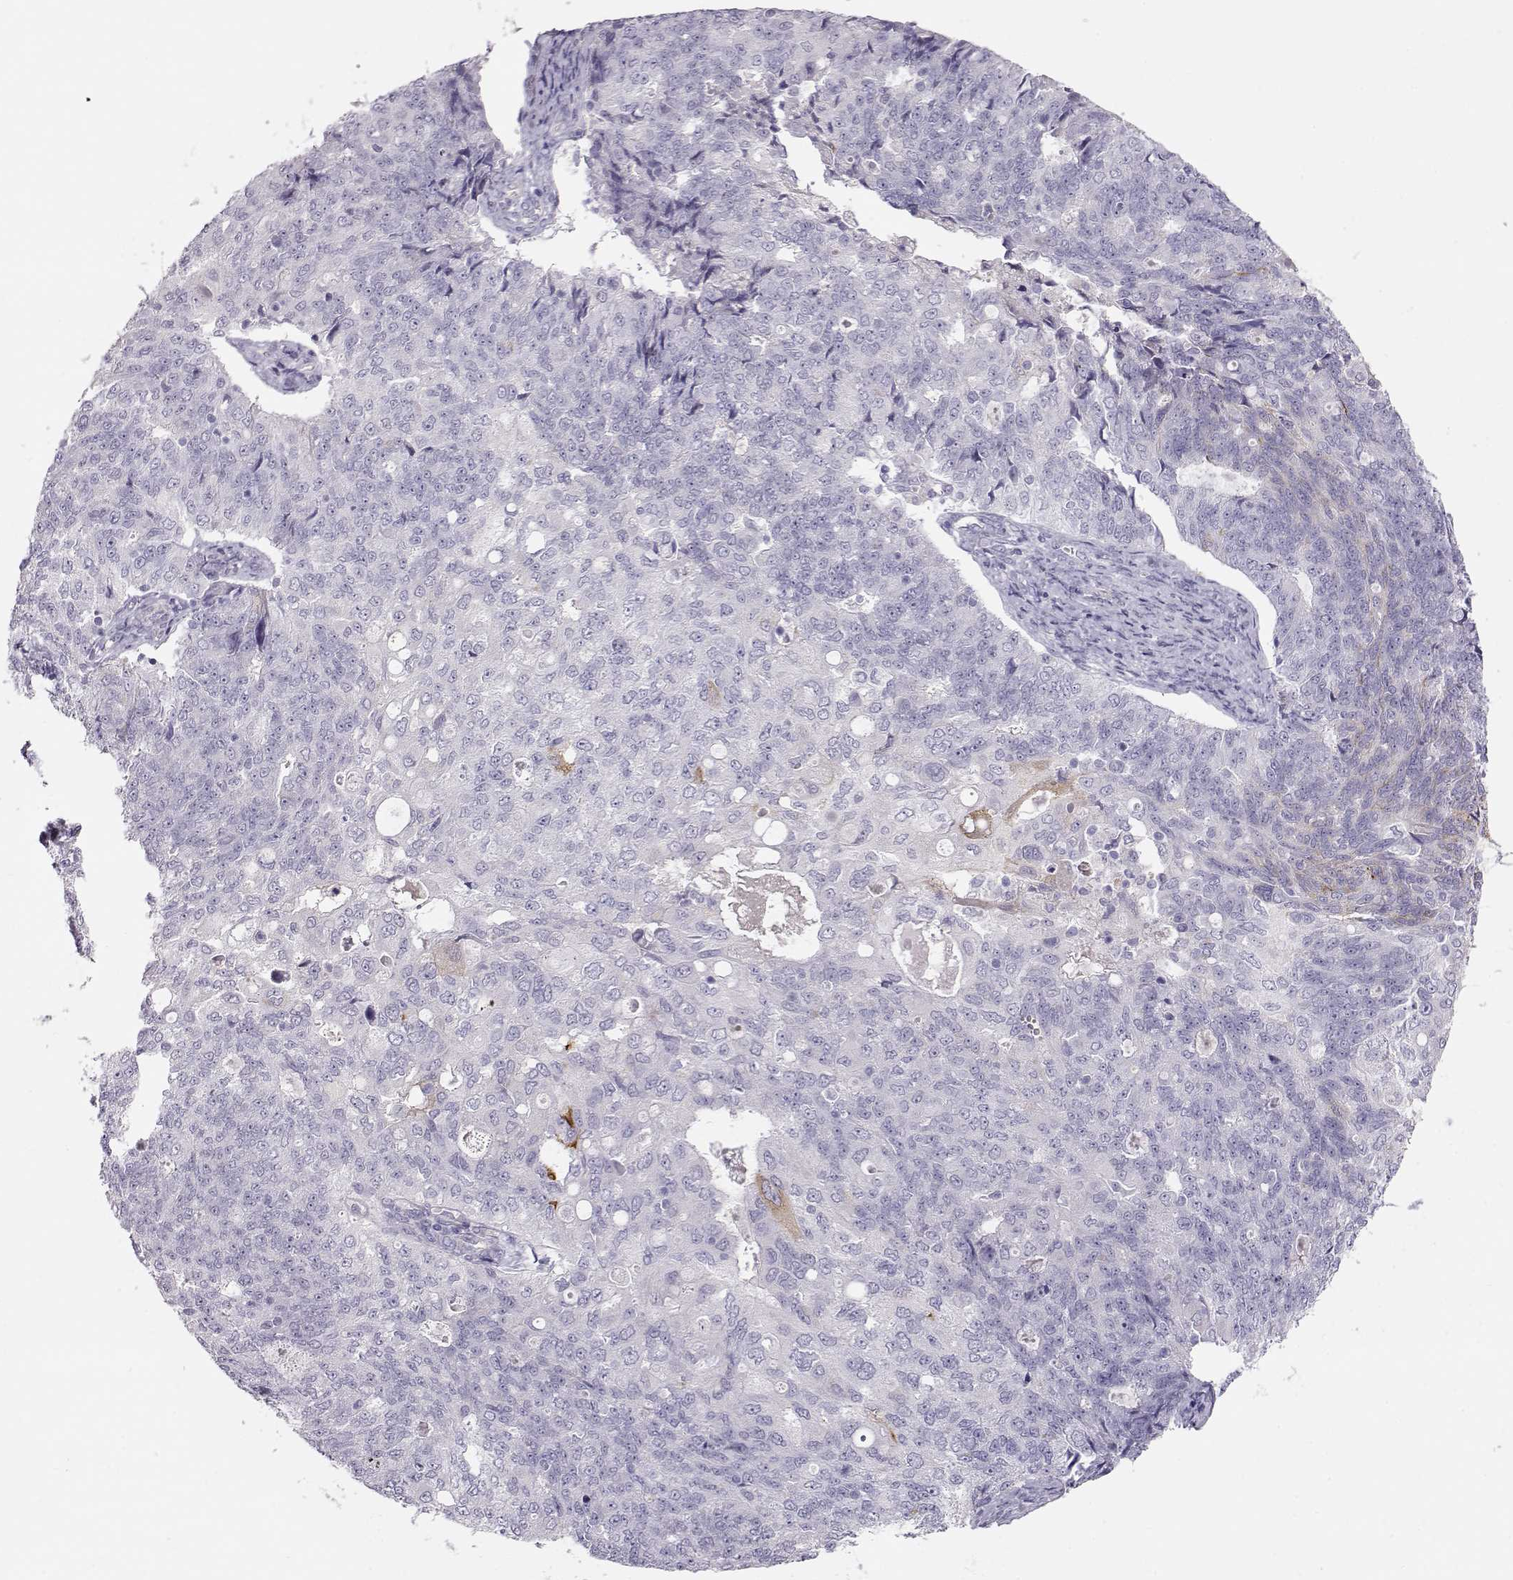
{"staining": {"intensity": "negative", "quantity": "none", "location": "none"}, "tissue": "endometrial cancer", "cell_type": "Tumor cells", "image_type": "cancer", "snomed": [{"axis": "morphology", "description": "Adenocarcinoma, NOS"}, {"axis": "topography", "description": "Endometrium"}], "caption": "Tumor cells show no significant protein positivity in adenocarcinoma (endometrial).", "gene": "RBM44", "patient": {"sex": "female", "age": 43}}